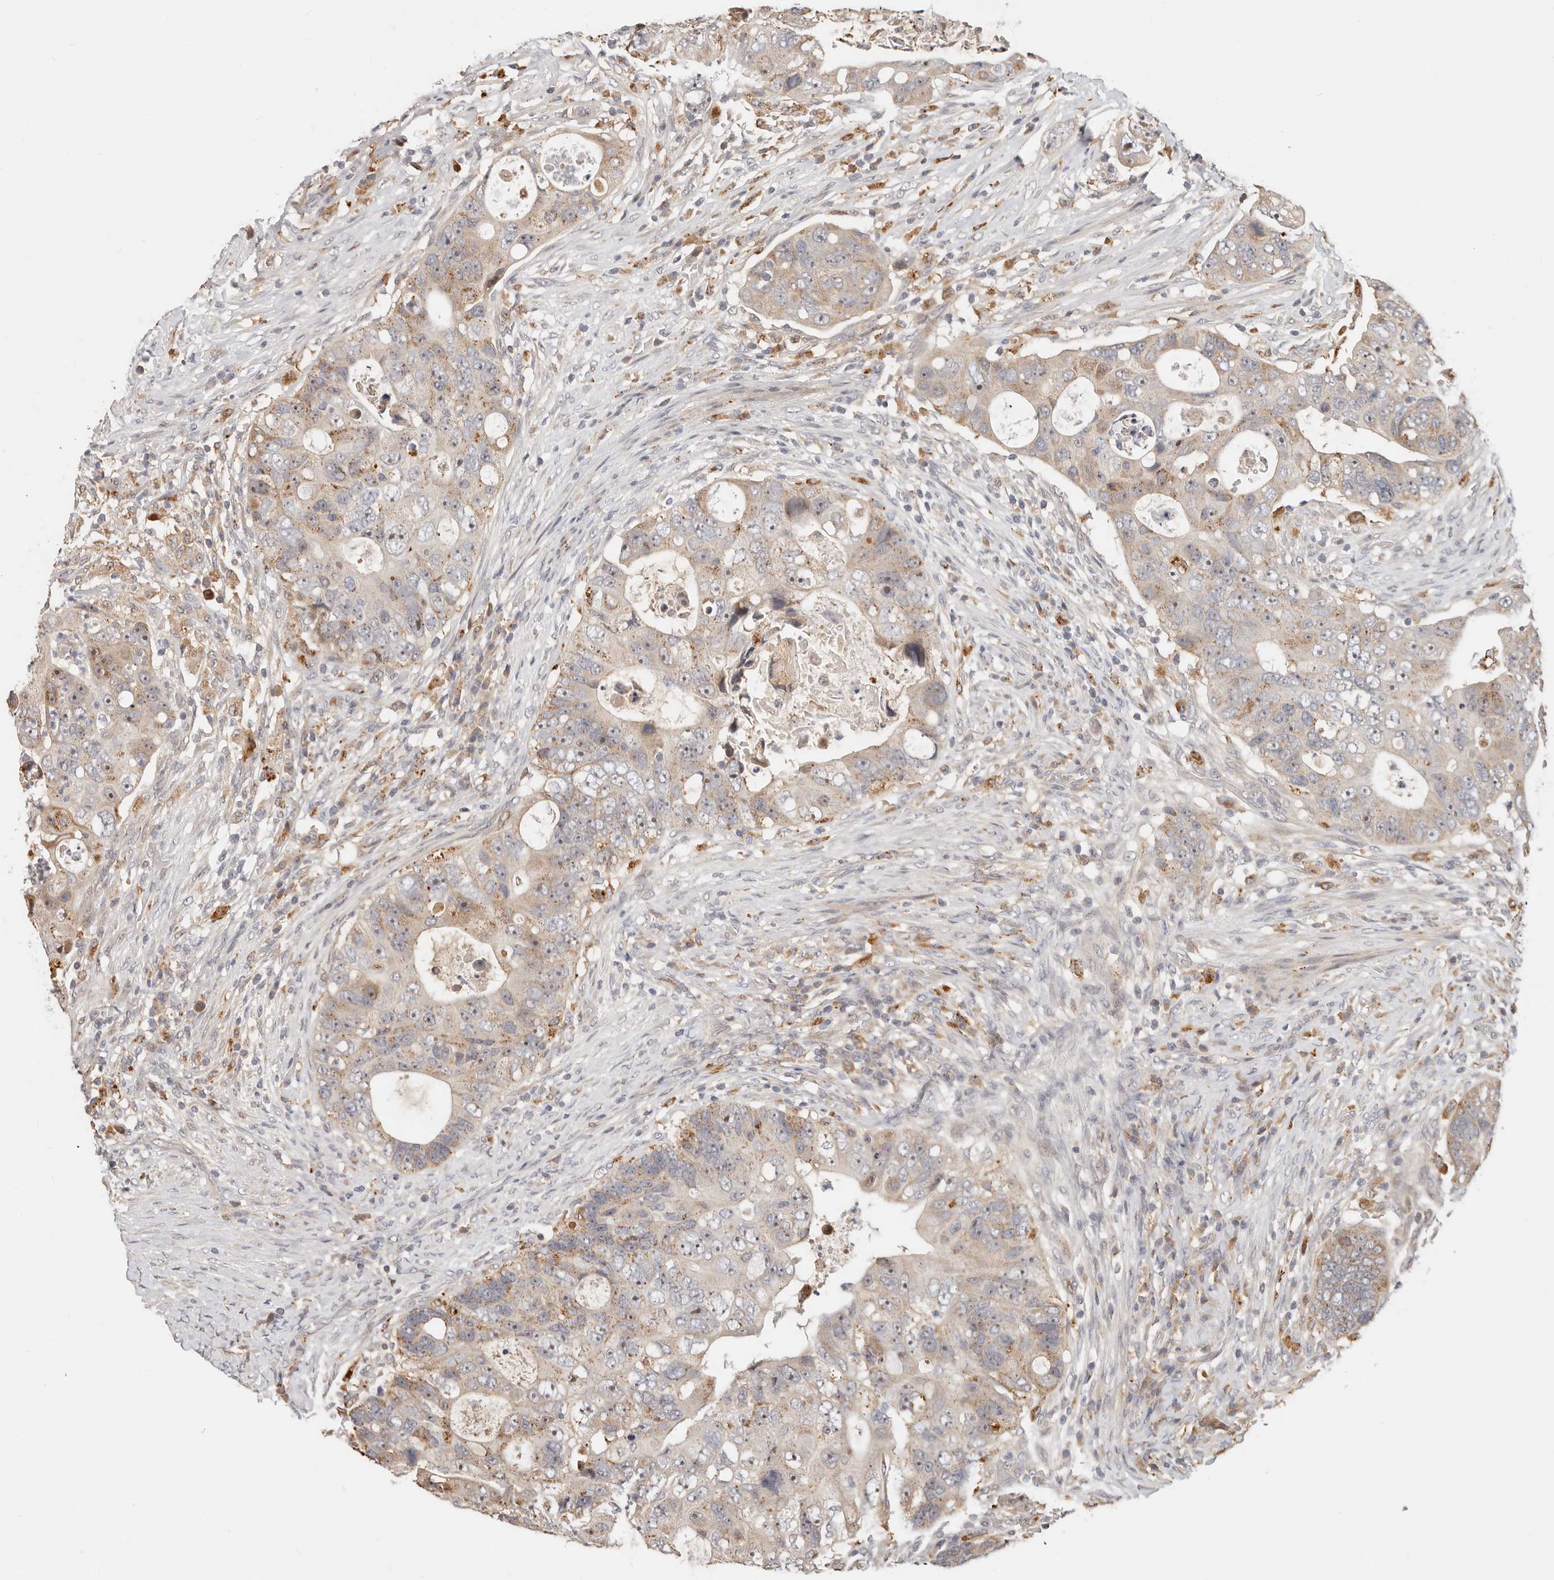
{"staining": {"intensity": "moderate", "quantity": "<25%", "location": "cytoplasmic/membranous"}, "tissue": "colorectal cancer", "cell_type": "Tumor cells", "image_type": "cancer", "snomed": [{"axis": "morphology", "description": "Adenocarcinoma, NOS"}, {"axis": "topography", "description": "Rectum"}], "caption": "Colorectal cancer stained for a protein demonstrates moderate cytoplasmic/membranous positivity in tumor cells.", "gene": "ZRANB1", "patient": {"sex": "male", "age": 59}}